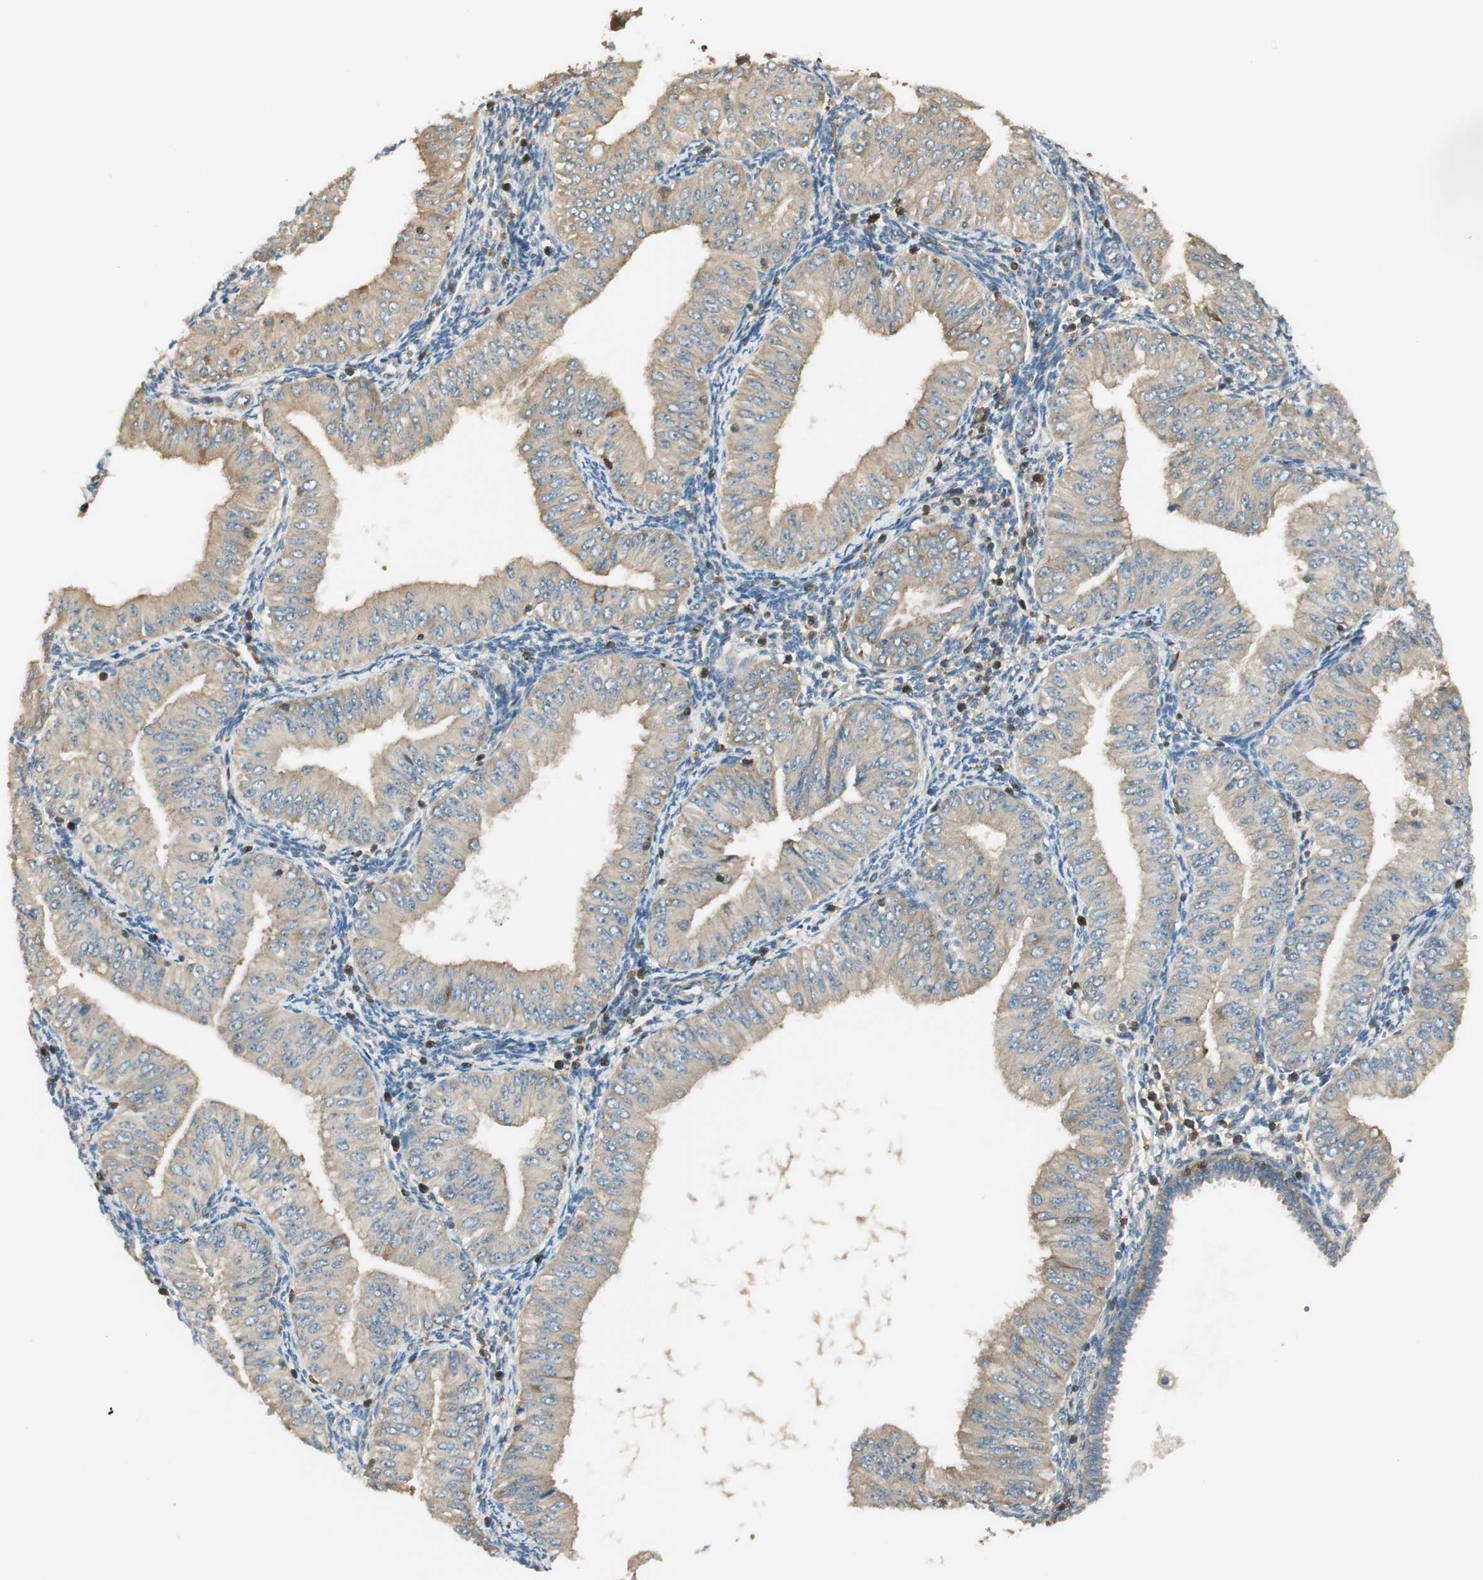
{"staining": {"intensity": "moderate", "quantity": ">75%", "location": "cytoplasmic/membranous"}, "tissue": "endometrial cancer", "cell_type": "Tumor cells", "image_type": "cancer", "snomed": [{"axis": "morphology", "description": "Normal tissue, NOS"}, {"axis": "morphology", "description": "Adenocarcinoma, NOS"}, {"axis": "topography", "description": "Endometrium"}], "caption": "IHC (DAB (3,3'-diaminobenzidine)) staining of human adenocarcinoma (endometrial) displays moderate cytoplasmic/membranous protein positivity in about >75% of tumor cells.", "gene": "PI4K2B", "patient": {"sex": "female", "age": 53}}